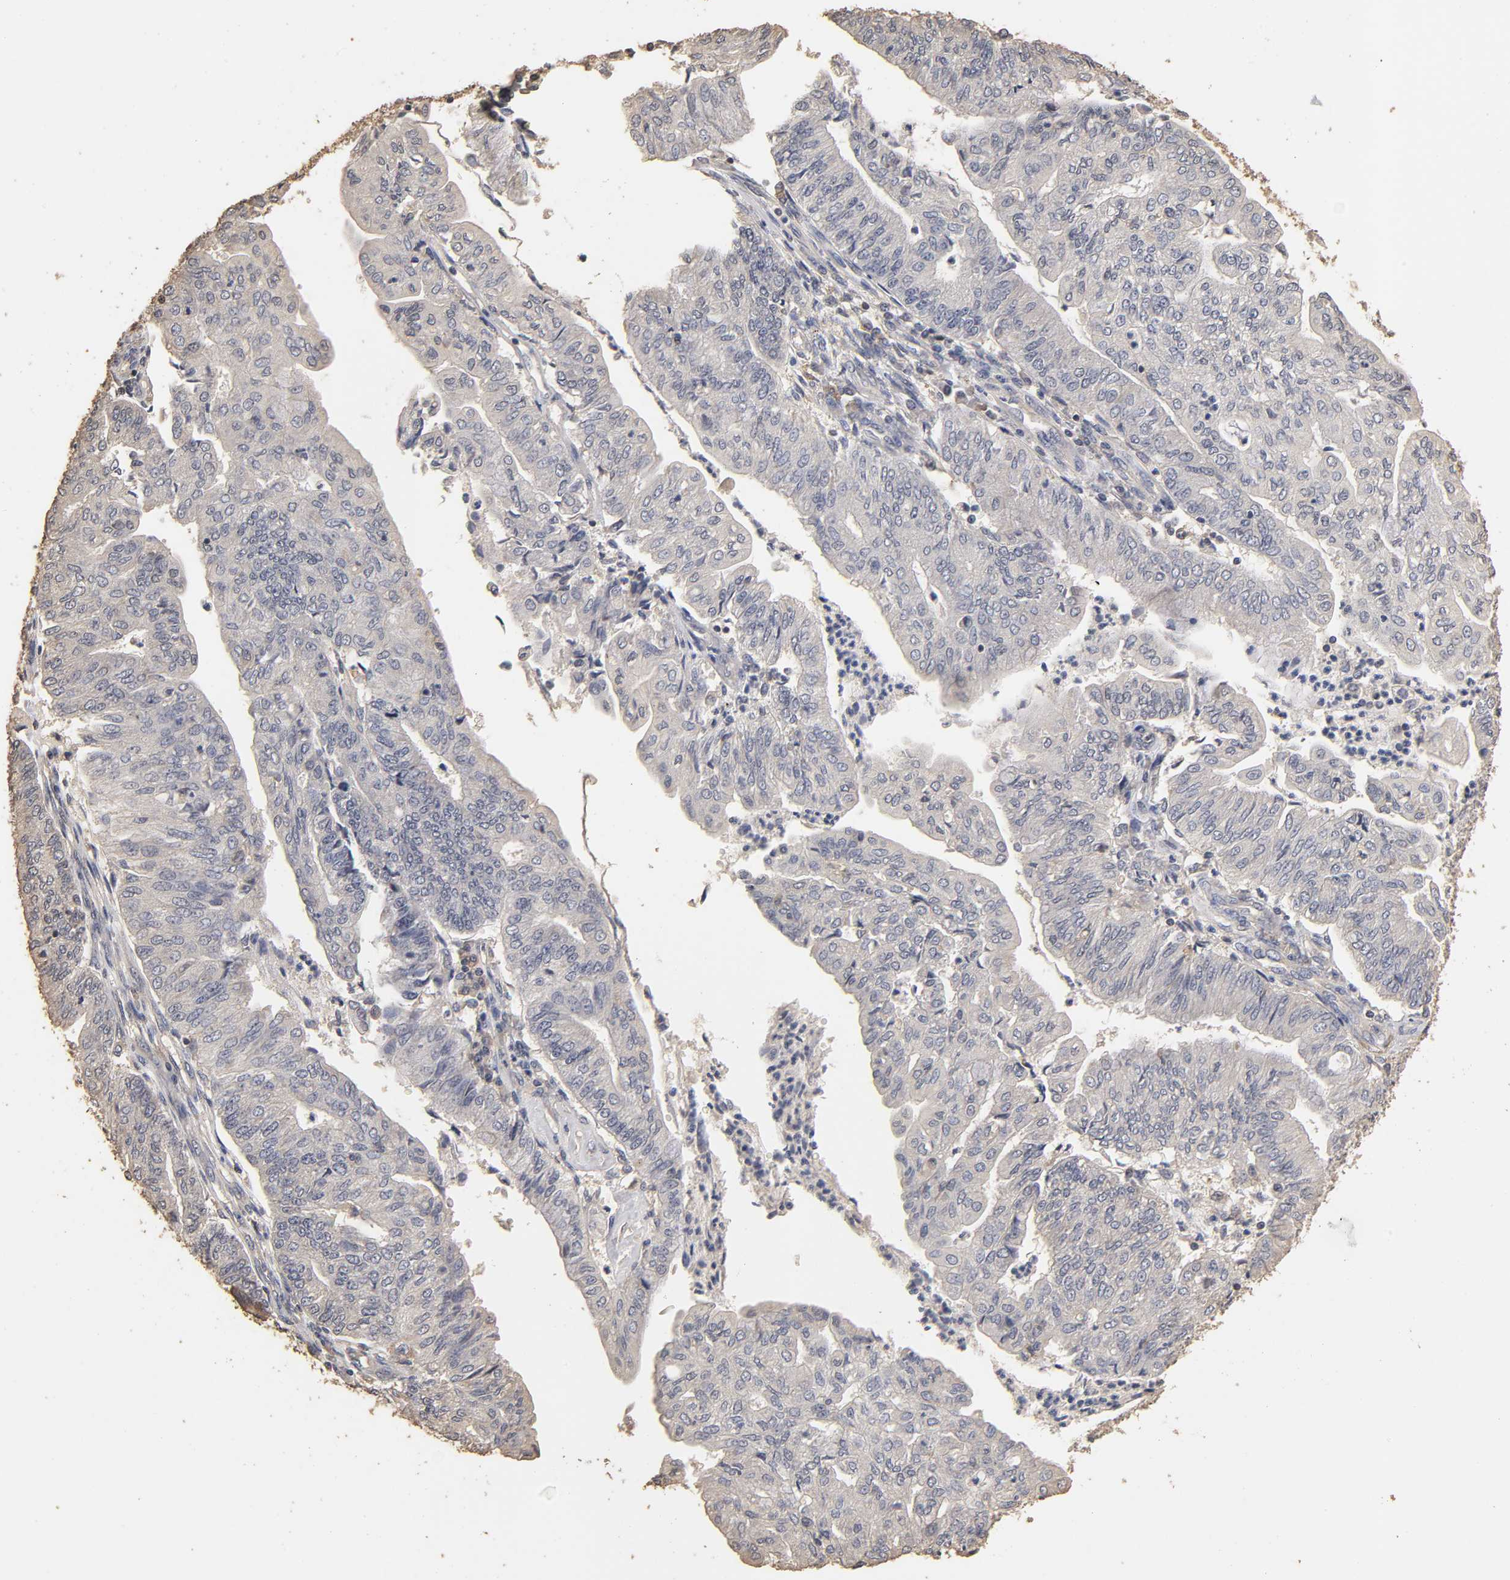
{"staining": {"intensity": "weak", "quantity": "<25%", "location": "cytoplasmic/membranous"}, "tissue": "endometrial cancer", "cell_type": "Tumor cells", "image_type": "cancer", "snomed": [{"axis": "morphology", "description": "Adenocarcinoma, NOS"}, {"axis": "topography", "description": "Endometrium"}], "caption": "The histopathology image shows no significant staining in tumor cells of adenocarcinoma (endometrial).", "gene": "VSIG4", "patient": {"sex": "female", "age": 59}}